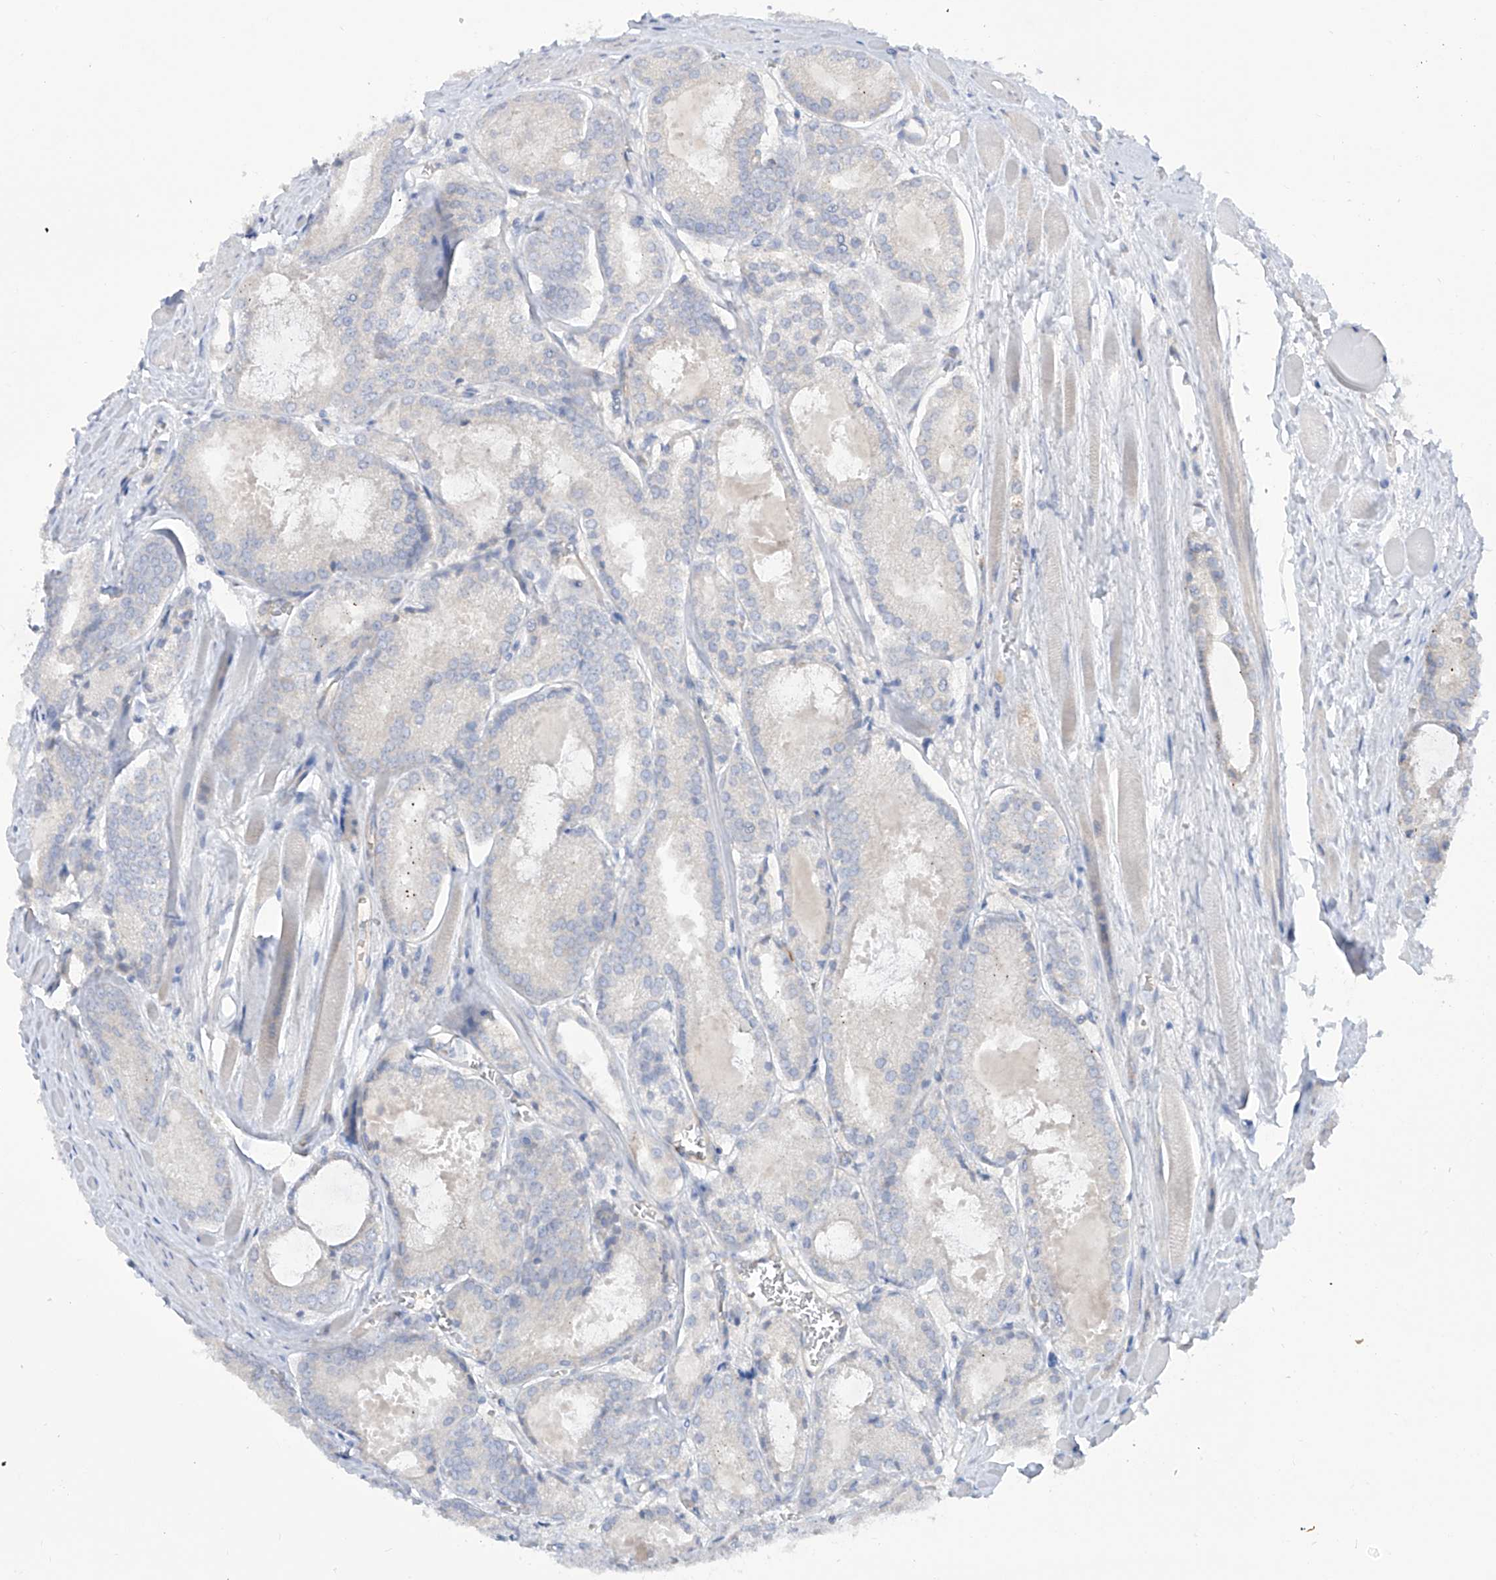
{"staining": {"intensity": "negative", "quantity": "none", "location": "none"}, "tissue": "prostate cancer", "cell_type": "Tumor cells", "image_type": "cancer", "snomed": [{"axis": "morphology", "description": "Adenocarcinoma, Low grade"}, {"axis": "topography", "description": "Prostate"}], "caption": "IHC image of neoplastic tissue: human prostate low-grade adenocarcinoma stained with DAB (3,3'-diaminobenzidine) shows no significant protein expression in tumor cells.", "gene": "TMEM209", "patient": {"sex": "male", "age": 67}}